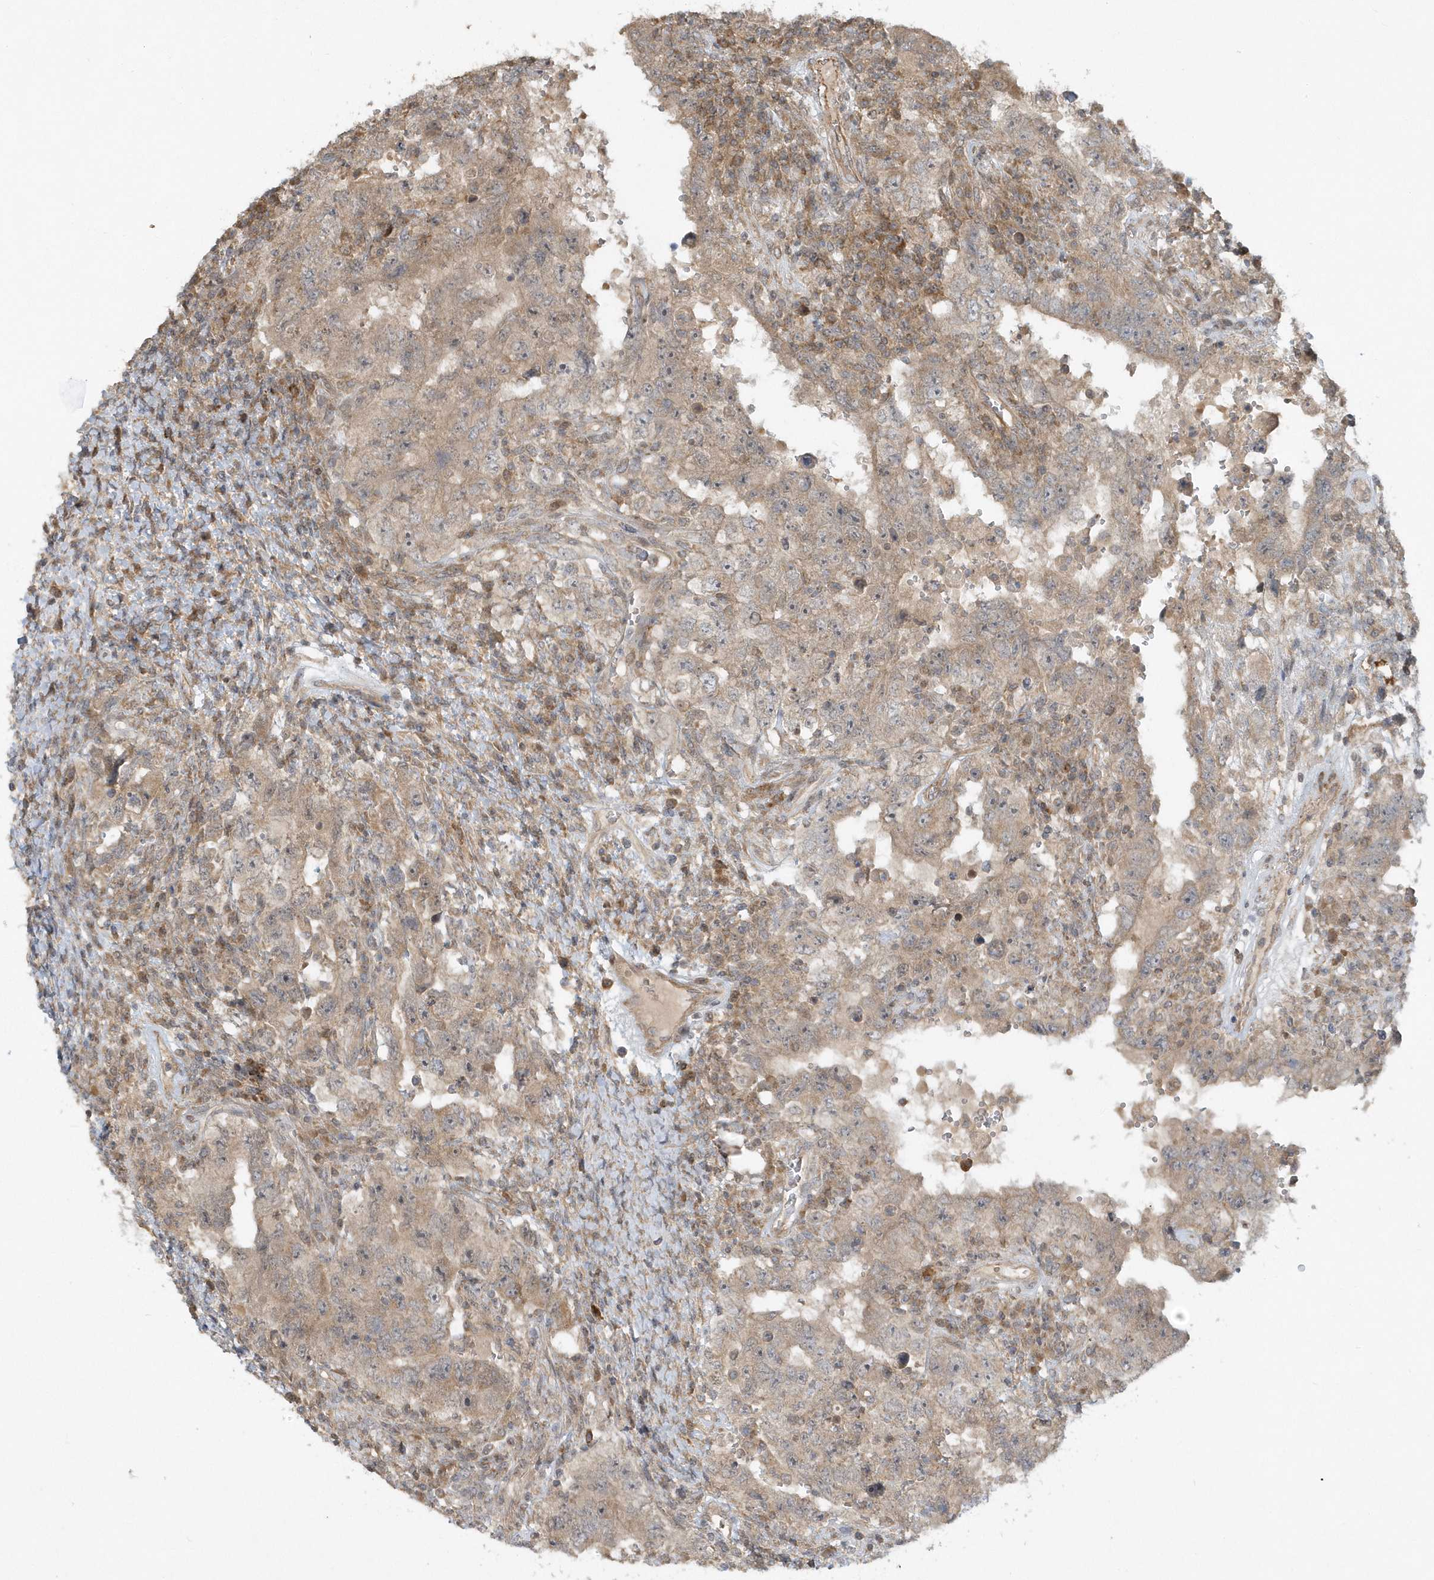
{"staining": {"intensity": "weak", "quantity": ">75%", "location": "cytoplasmic/membranous"}, "tissue": "testis cancer", "cell_type": "Tumor cells", "image_type": "cancer", "snomed": [{"axis": "morphology", "description": "Carcinoma, Embryonal, NOS"}, {"axis": "topography", "description": "Testis"}], "caption": "Protein expression analysis of testis cancer displays weak cytoplasmic/membranous staining in about >75% of tumor cells.", "gene": "THG1L", "patient": {"sex": "male", "age": 26}}